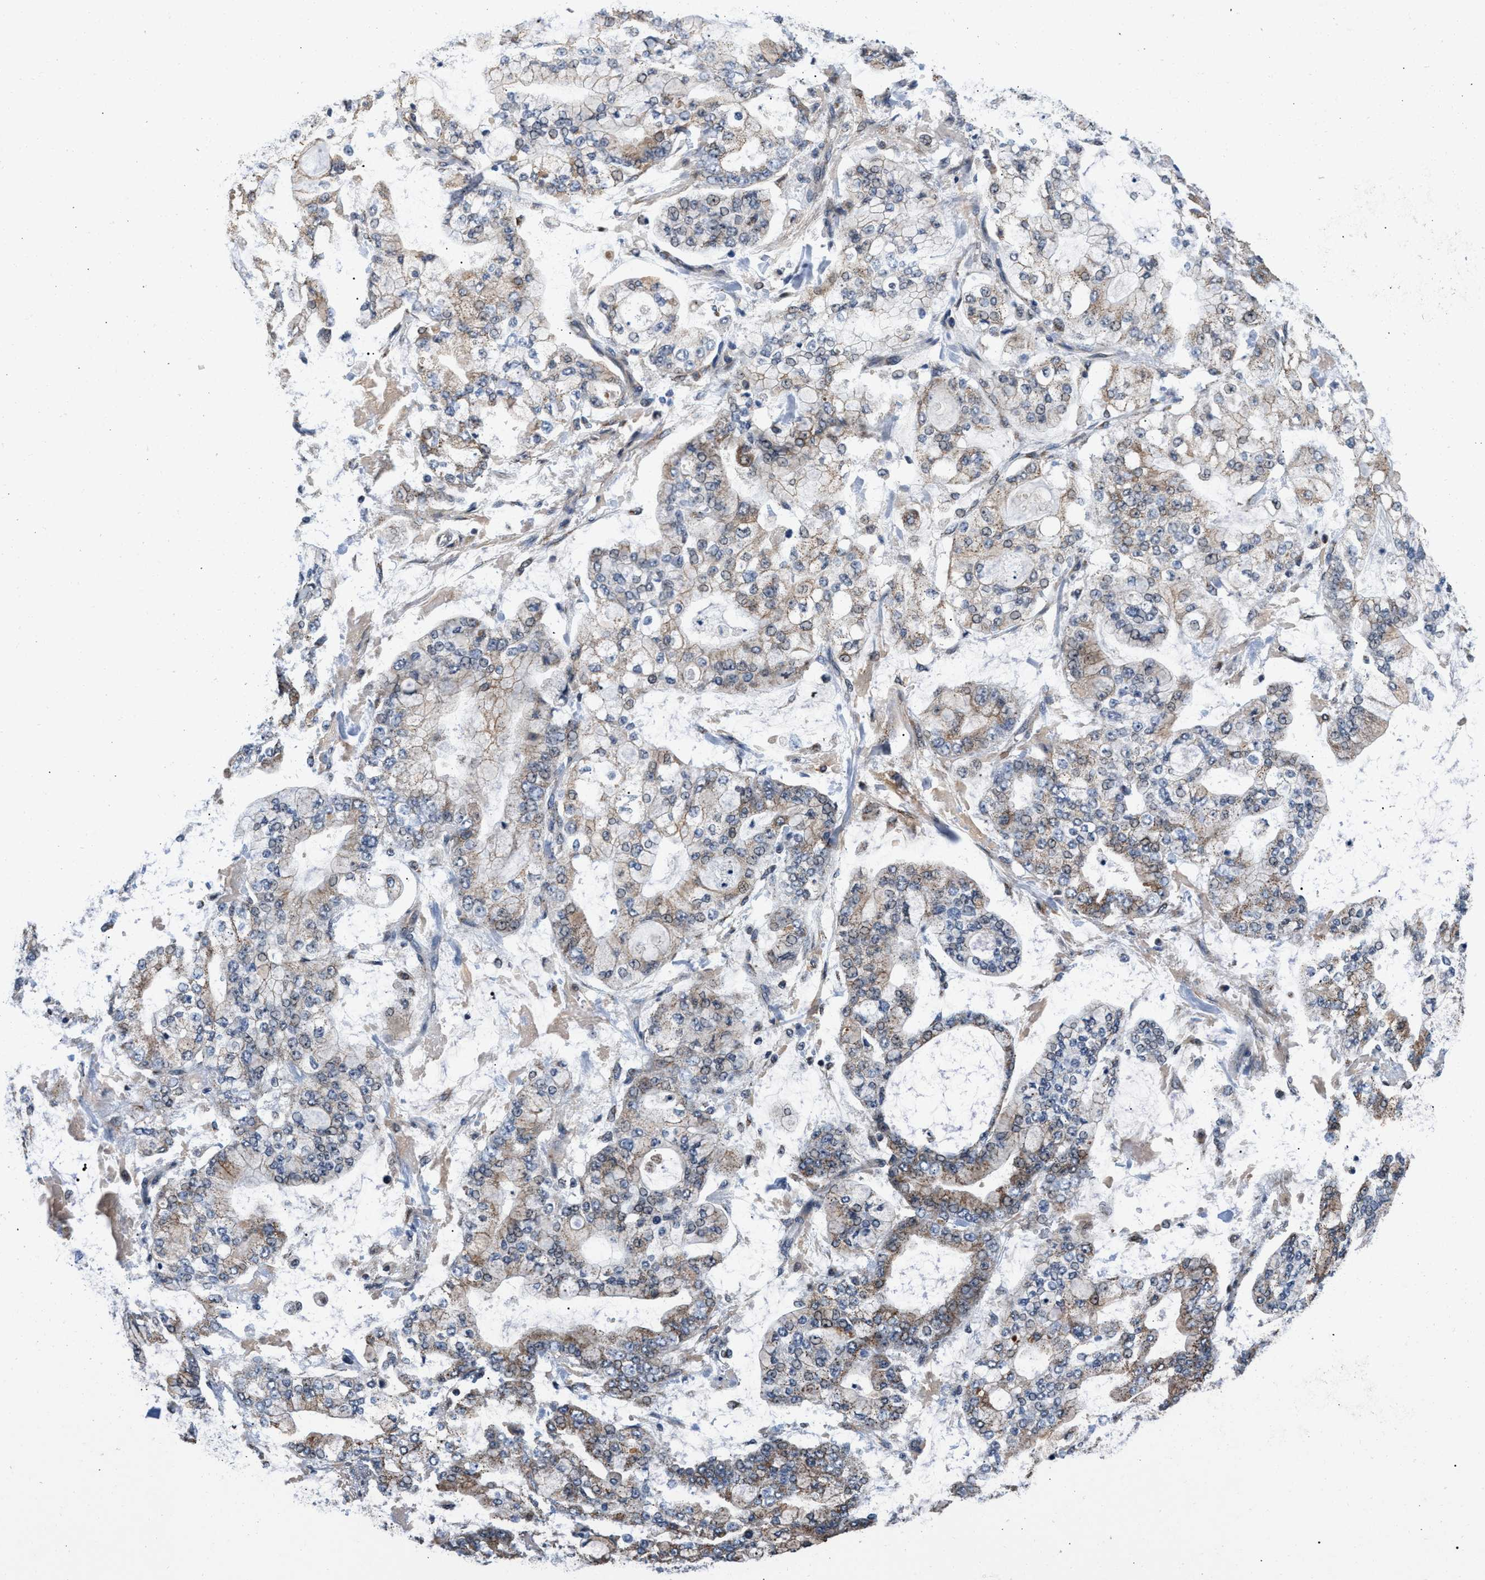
{"staining": {"intensity": "moderate", "quantity": "<25%", "location": "cytoplasmic/membranous"}, "tissue": "stomach cancer", "cell_type": "Tumor cells", "image_type": "cancer", "snomed": [{"axis": "morphology", "description": "Normal tissue, NOS"}, {"axis": "morphology", "description": "Adenocarcinoma, NOS"}, {"axis": "topography", "description": "Stomach, upper"}, {"axis": "topography", "description": "Stomach"}], "caption": "Protein positivity by immunohistochemistry (IHC) exhibits moderate cytoplasmic/membranous positivity in about <25% of tumor cells in stomach adenocarcinoma.", "gene": "KCNMB2", "patient": {"sex": "male", "age": 76}}